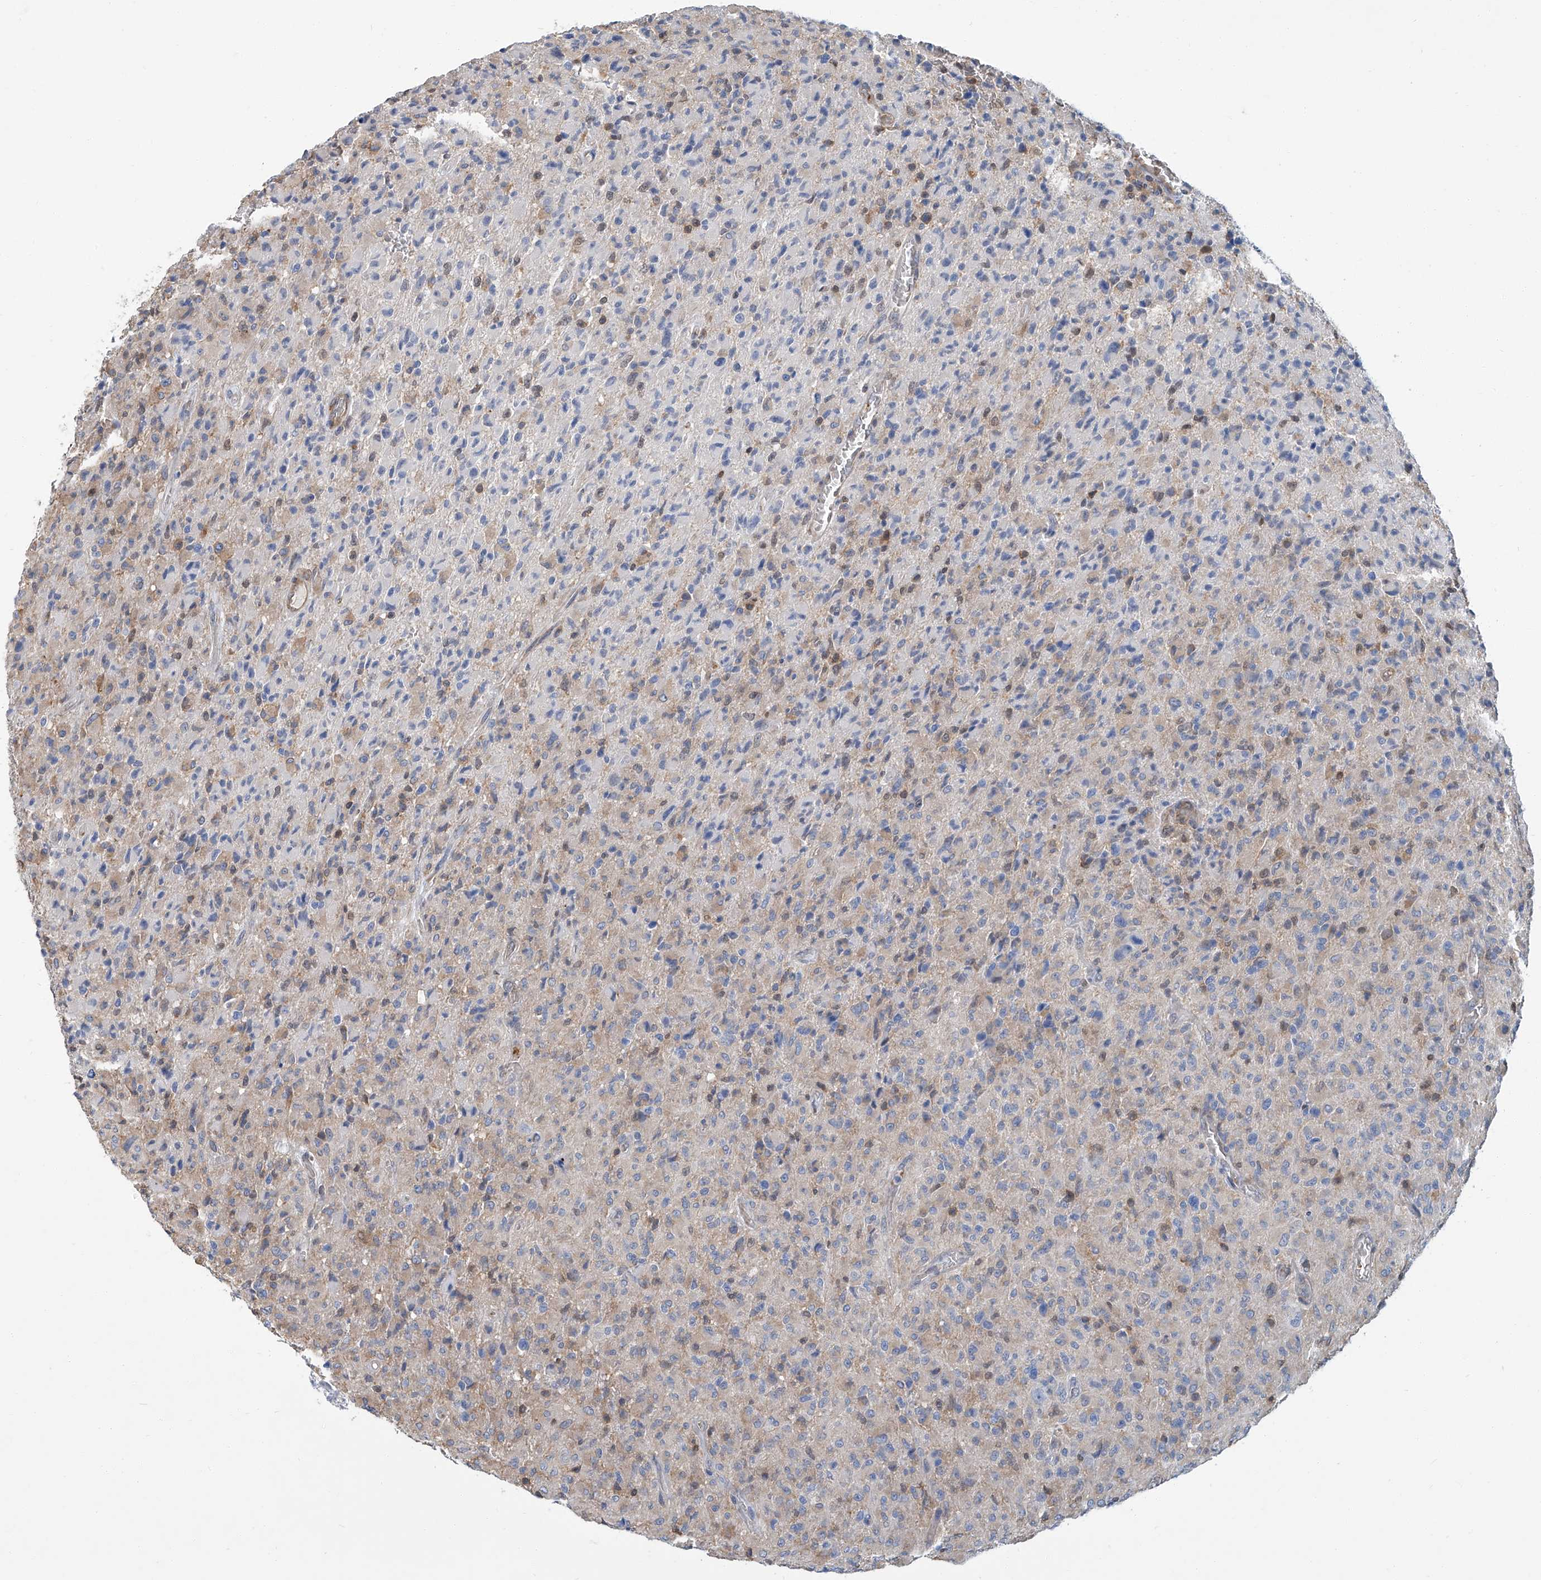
{"staining": {"intensity": "negative", "quantity": "none", "location": "none"}, "tissue": "glioma", "cell_type": "Tumor cells", "image_type": "cancer", "snomed": [{"axis": "morphology", "description": "Glioma, malignant, High grade"}, {"axis": "topography", "description": "Brain"}], "caption": "Photomicrograph shows no significant protein expression in tumor cells of malignant glioma (high-grade). Brightfield microscopy of immunohistochemistry stained with DAB (brown) and hematoxylin (blue), captured at high magnification.", "gene": "PSMB10", "patient": {"sex": "female", "age": 57}}